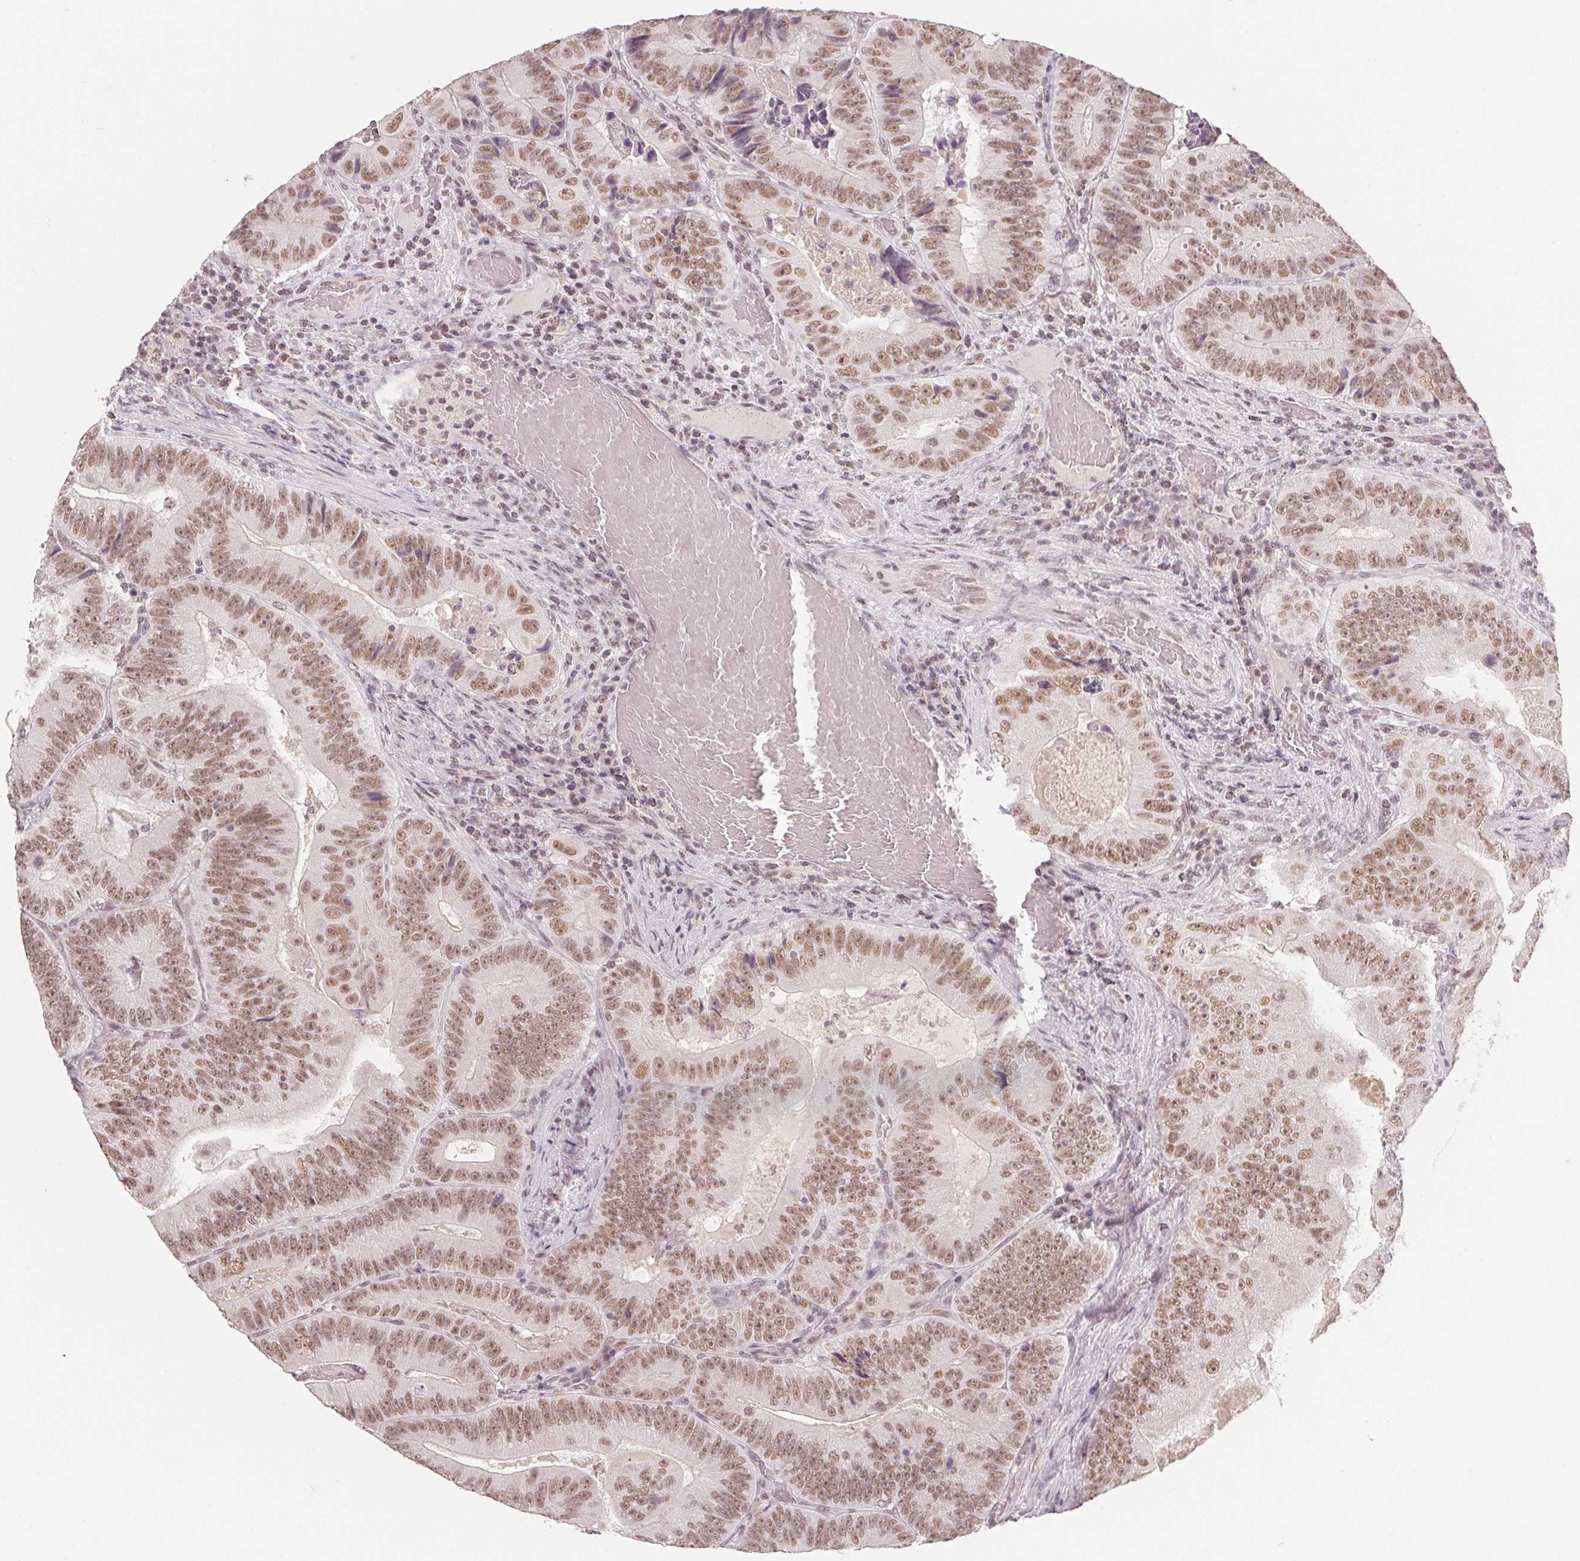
{"staining": {"intensity": "moderate", "quantity": ">75%", "location": "nuclear"}, "tissue": "colorectal cancer", "cell_type": "Tumor cells", "image_type": "cancer", "snomed": [{"axis": "morphology", "description": "Adenocarcinoma, NOS"}, {"axis": "topography", "description": "Colon"}], "caption": "Moderate nuclear protein staining is seen in approximately >75% of tumor cells in colorectal adenocarcinoma.", "gene": "NXF3", "patient": {"sex": "female", "age": 86}}